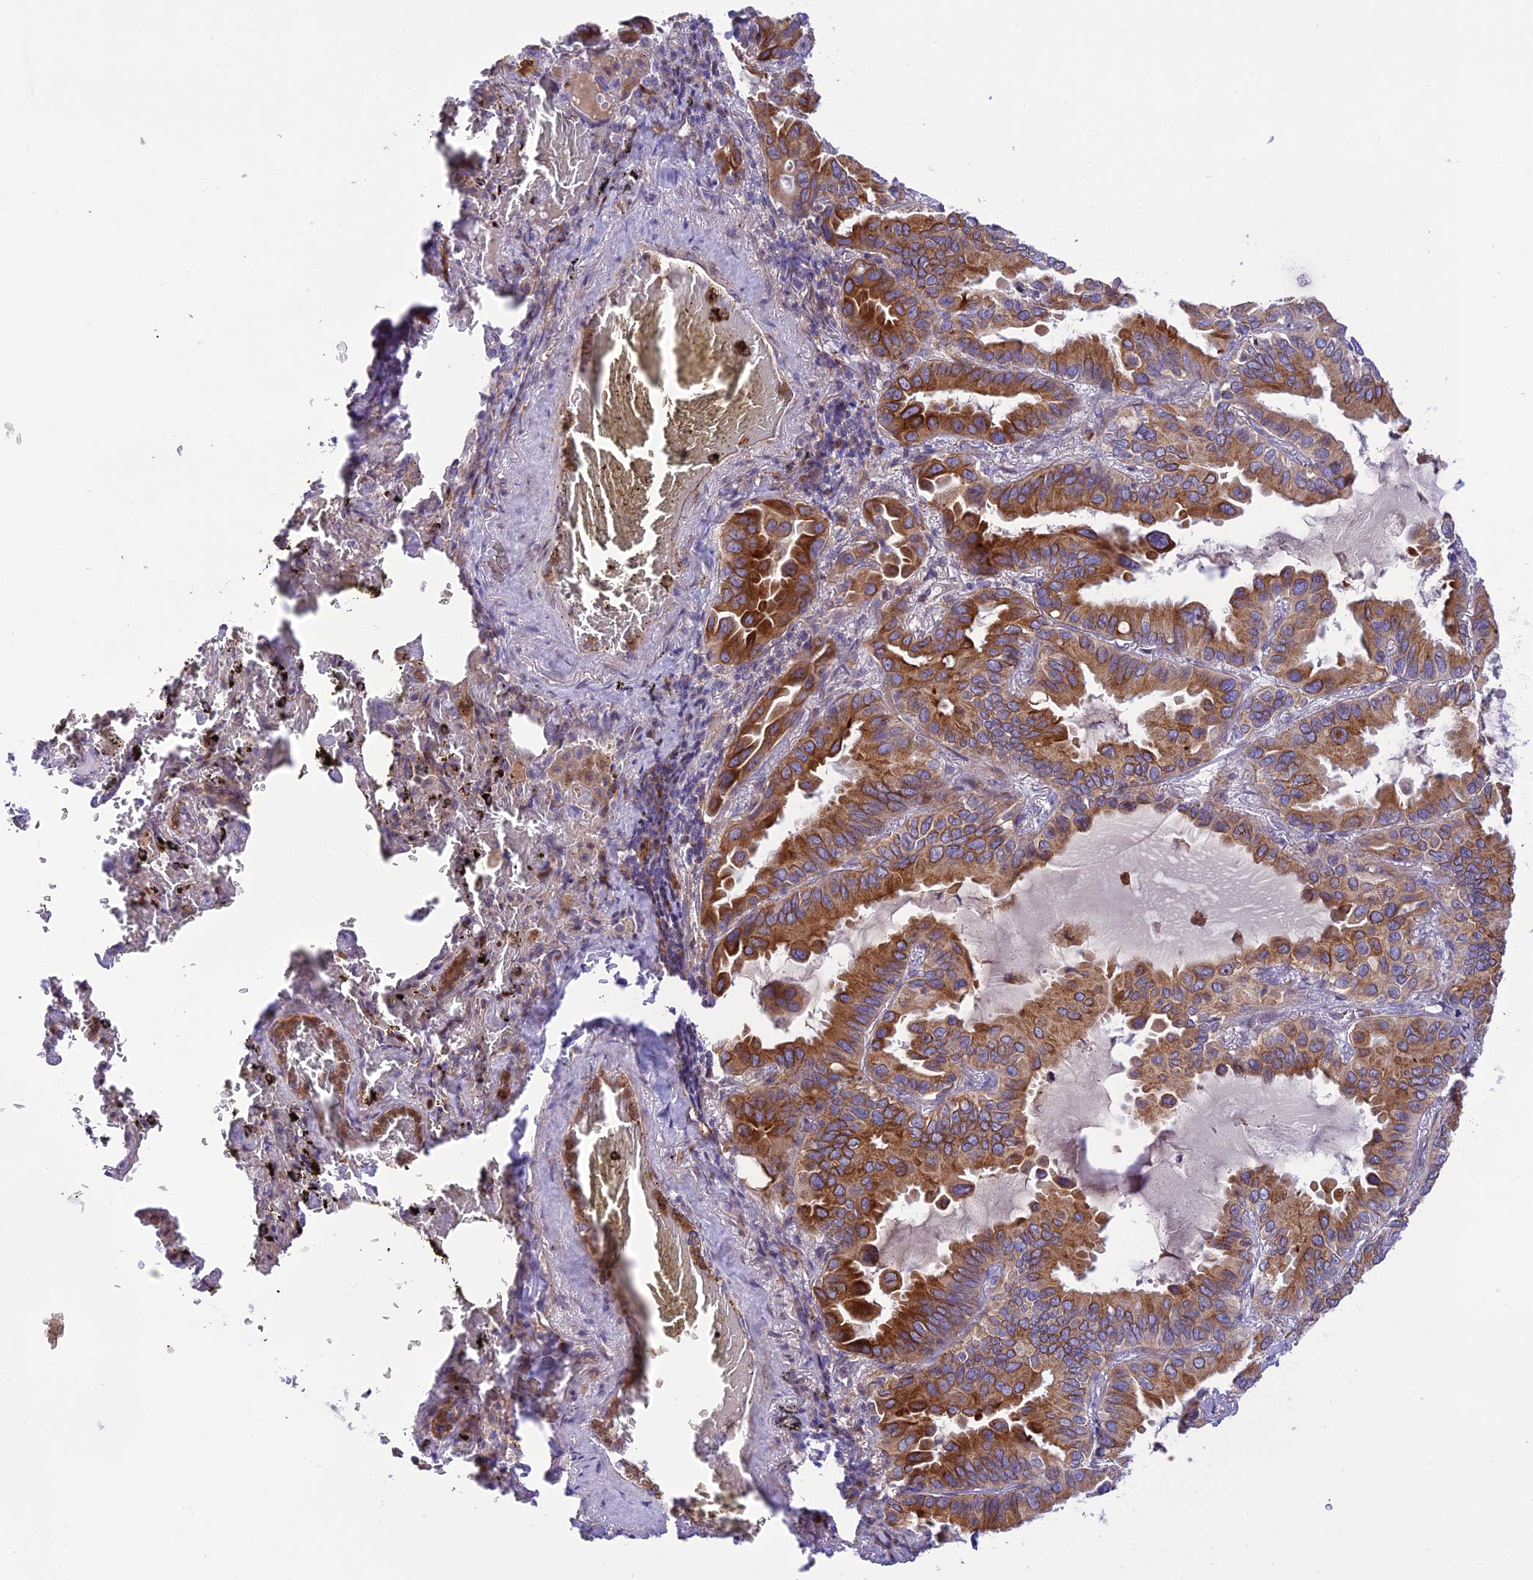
{"staining": {"intensity": "strong", "quantity": ">75%", "location": "cytoplasmic/membranous"}, "tissue": "lung cancer", "cell_type": "Tumor cells", "image_type": "cancer", "snomed": [{"axis": "morphology", "description": "Adenocarcinoma, NOS"}, {"axis": "topography", "description": "Lung"}], "caption": "IHC photomicrograph of neoplastic tissue: human adenocarcinoma (lung) stained using IHC demonstrates high levels of strong protein expression localized specifically in the cytoplasmic/membranous of tumor cells, appearing as a cytoplasmic/membranous brown color.", "gene": "JMY", "patient": {"sex": "male", "age": 64}}